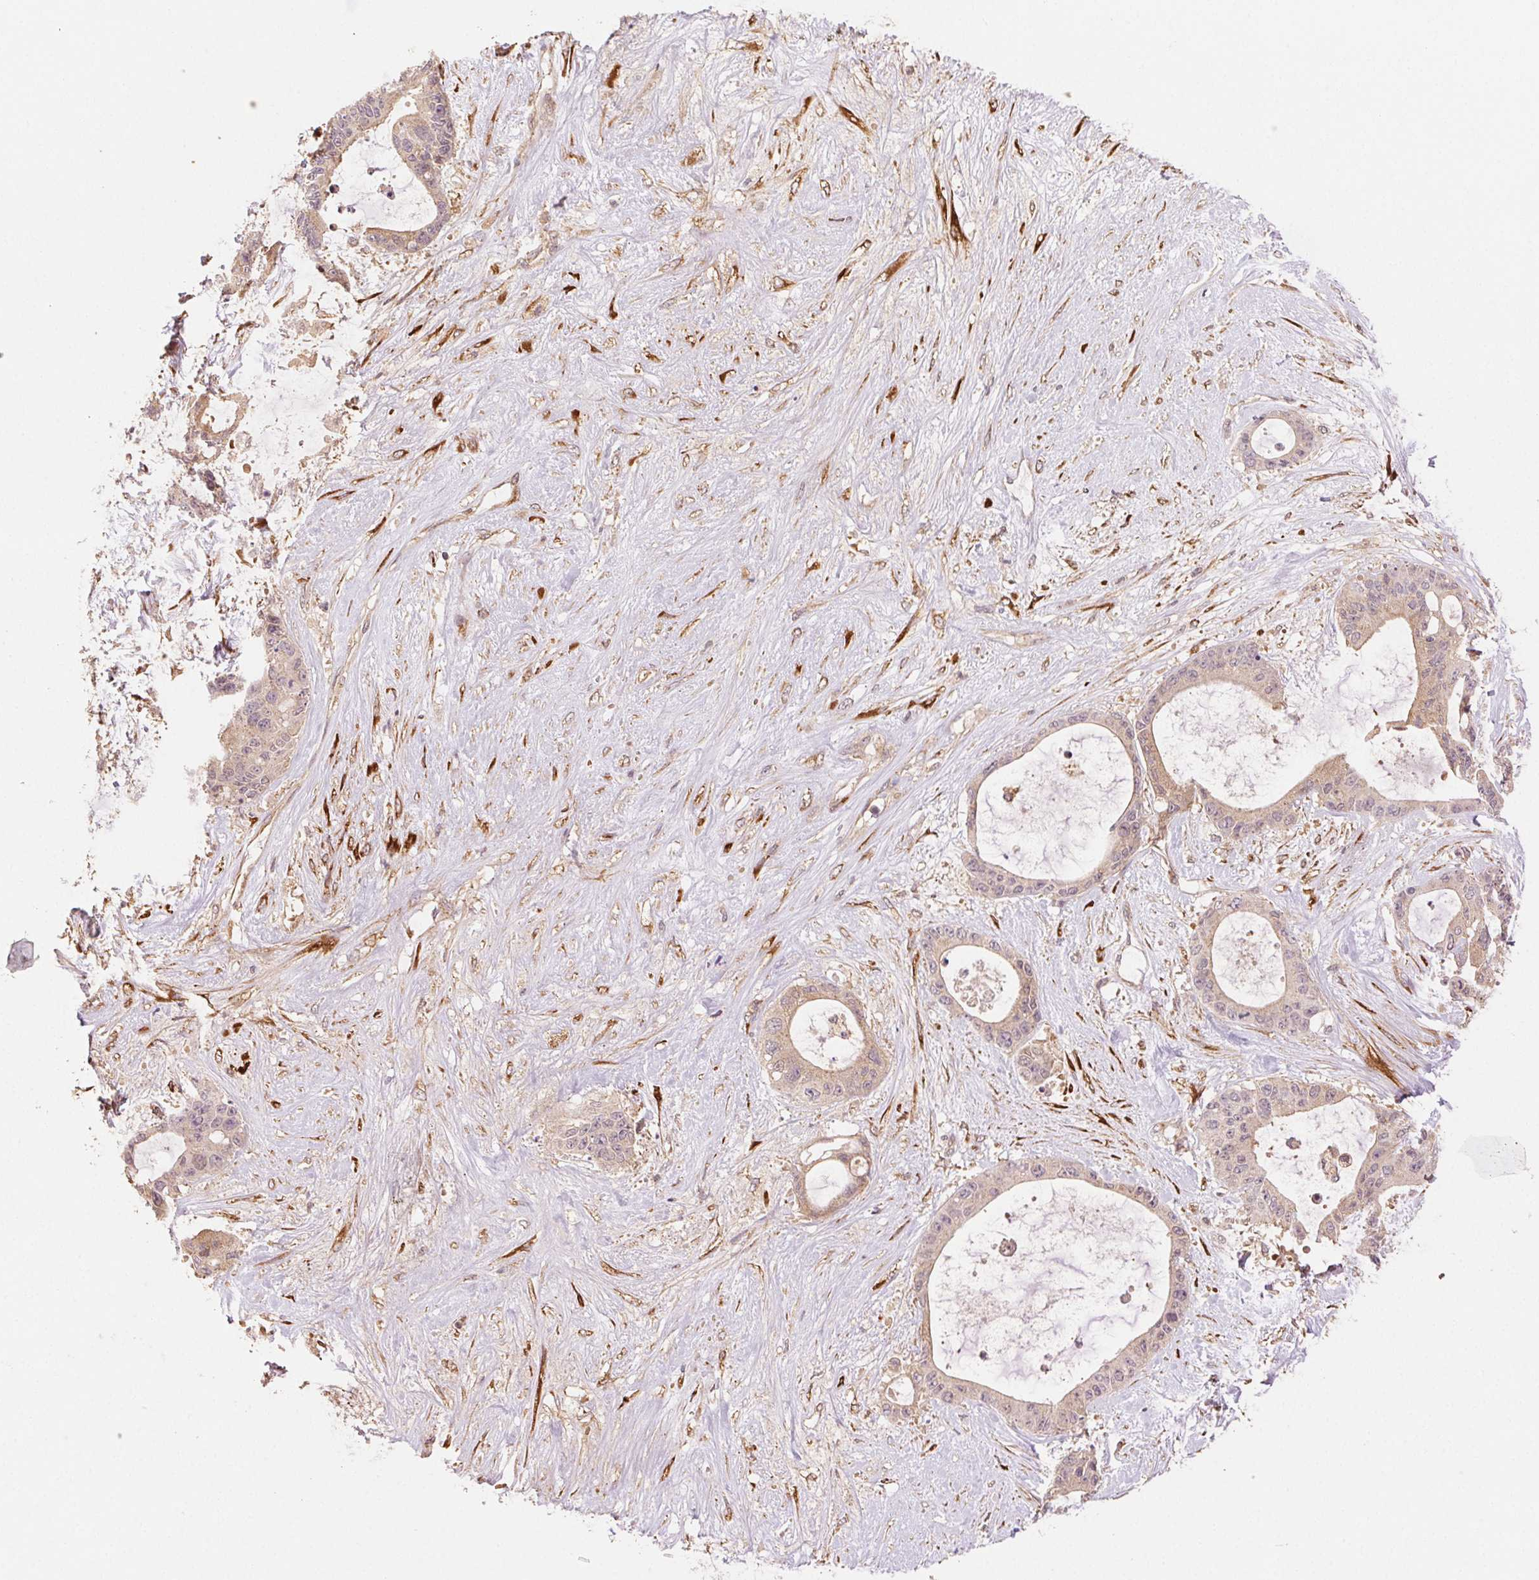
{"staining": {"intensity": "weak", "quantity": ">75%", "location": "cytoplasmic/membranous"}, "tissue": "liver cancer", "cell_type": "Tumor cells", "image_type": "cancer", "snomed": [{"axis": "morphology", "description": "Normal tissue, NOS"}, {"axis": "morphology", "description": "Cholangiocarcinoma"}, {"axis": "topography", "description": "Liver"}, {"axis": "topography", "description": "Peripheral nerve tissue"}], "caption": "A micrograph showing weak cytoplasmic/membranous staining in approximately >75% of tumor cells in liver cancer, as visualized by brown immunohistochemical staining.", "gene": "KLHL15", "patient": {"sex": "female", "age": 73}}